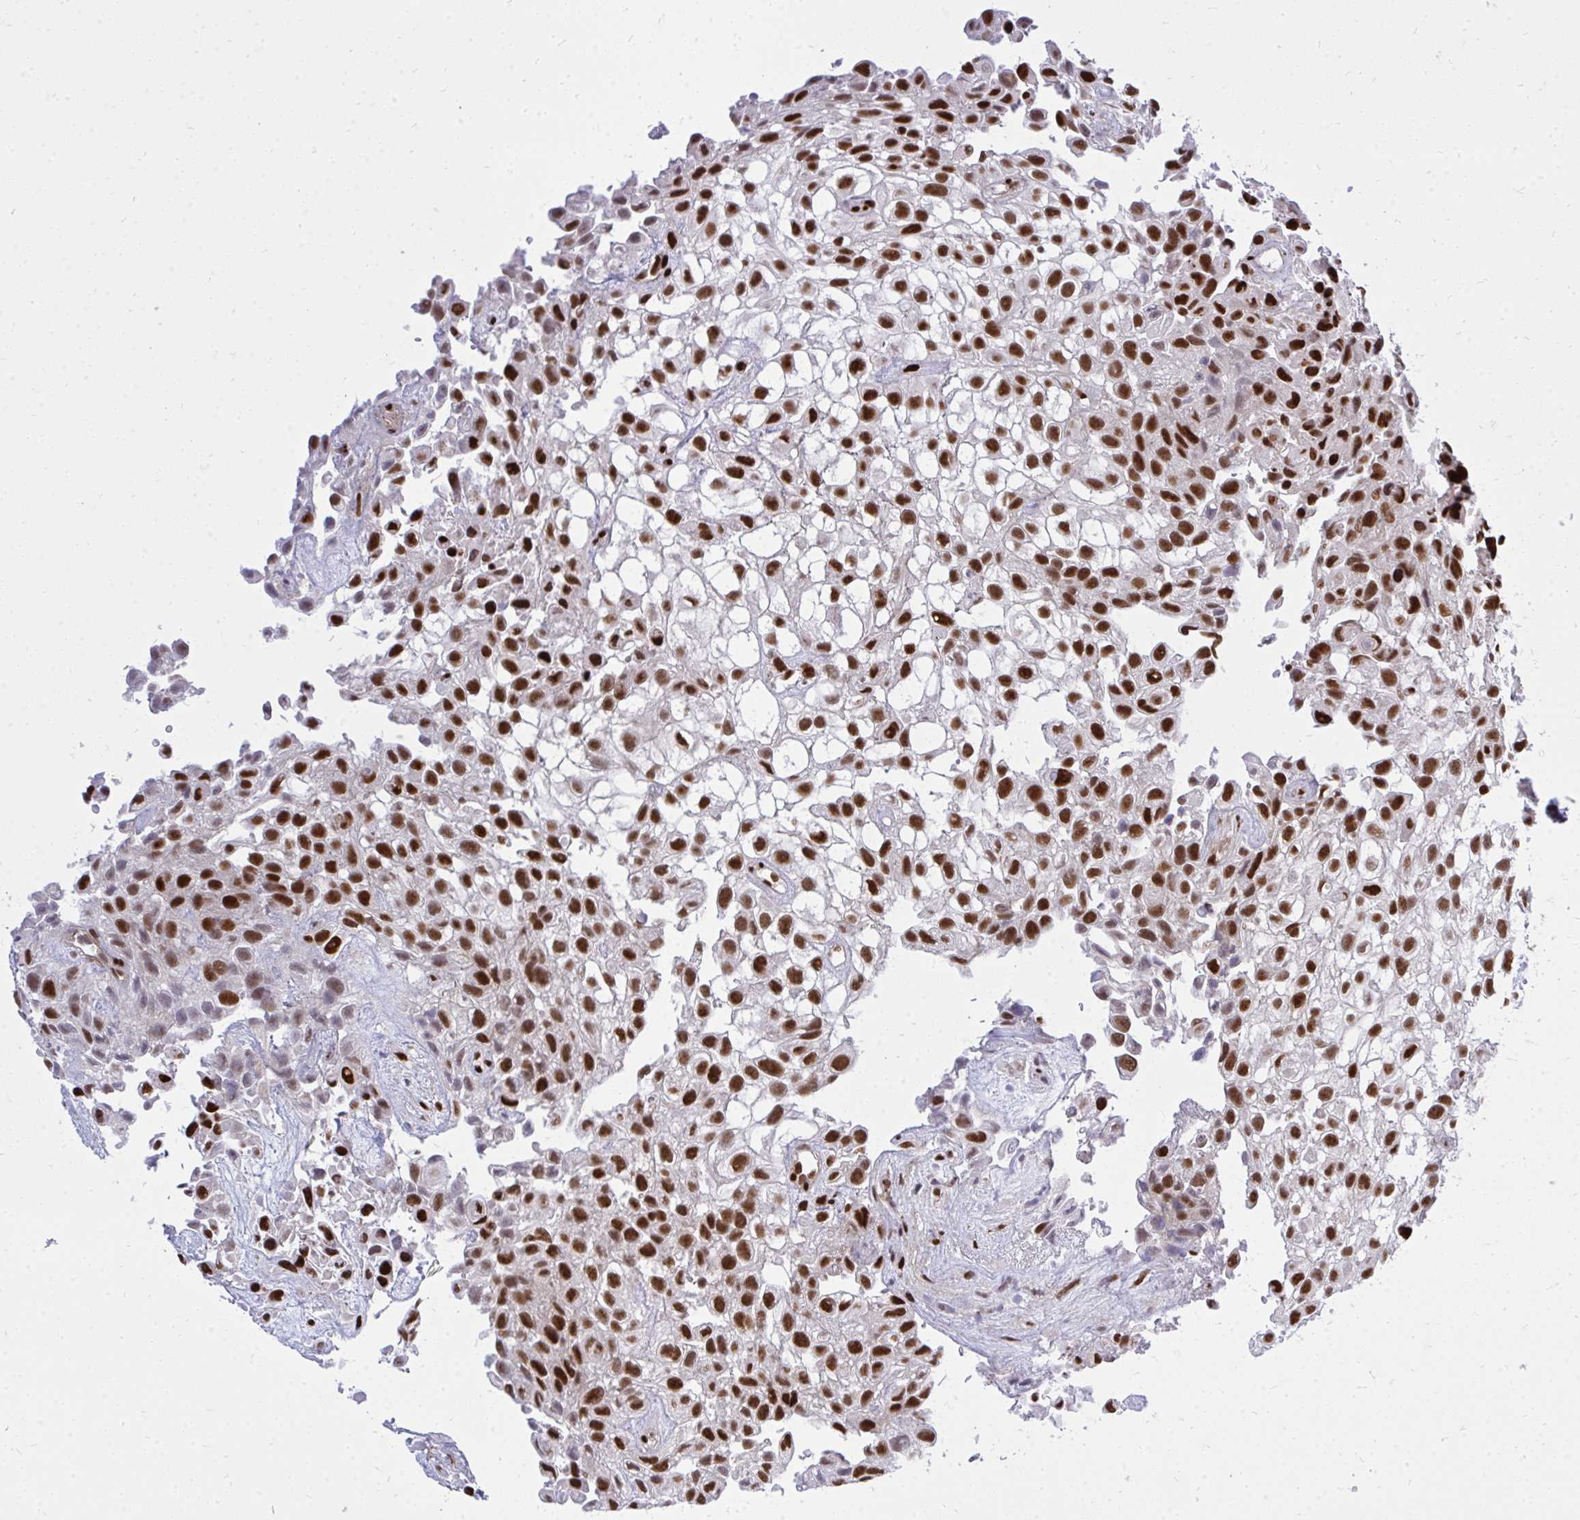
{"staining": {"intensity": "strong", "quantity": ">75%", "location": "nuclear"}, "tissue": "urothelial cancer", "cell_type": "Tumor cells", "image_type": "cancer", "snomed": [{"axis": "morphology", "description": "Urothelial carcinoma, High grade"}, {"axis": "topography", "description": "Urinary bladder"}], "caption": "IHC image of human urothelial cancer stained for a protein (brown), which shows high levels of strong nuclear positivity in approximately >75% of tumor cells.", "gene": "TBL1Y", "patient": {"sex": "male", "age": 56}}